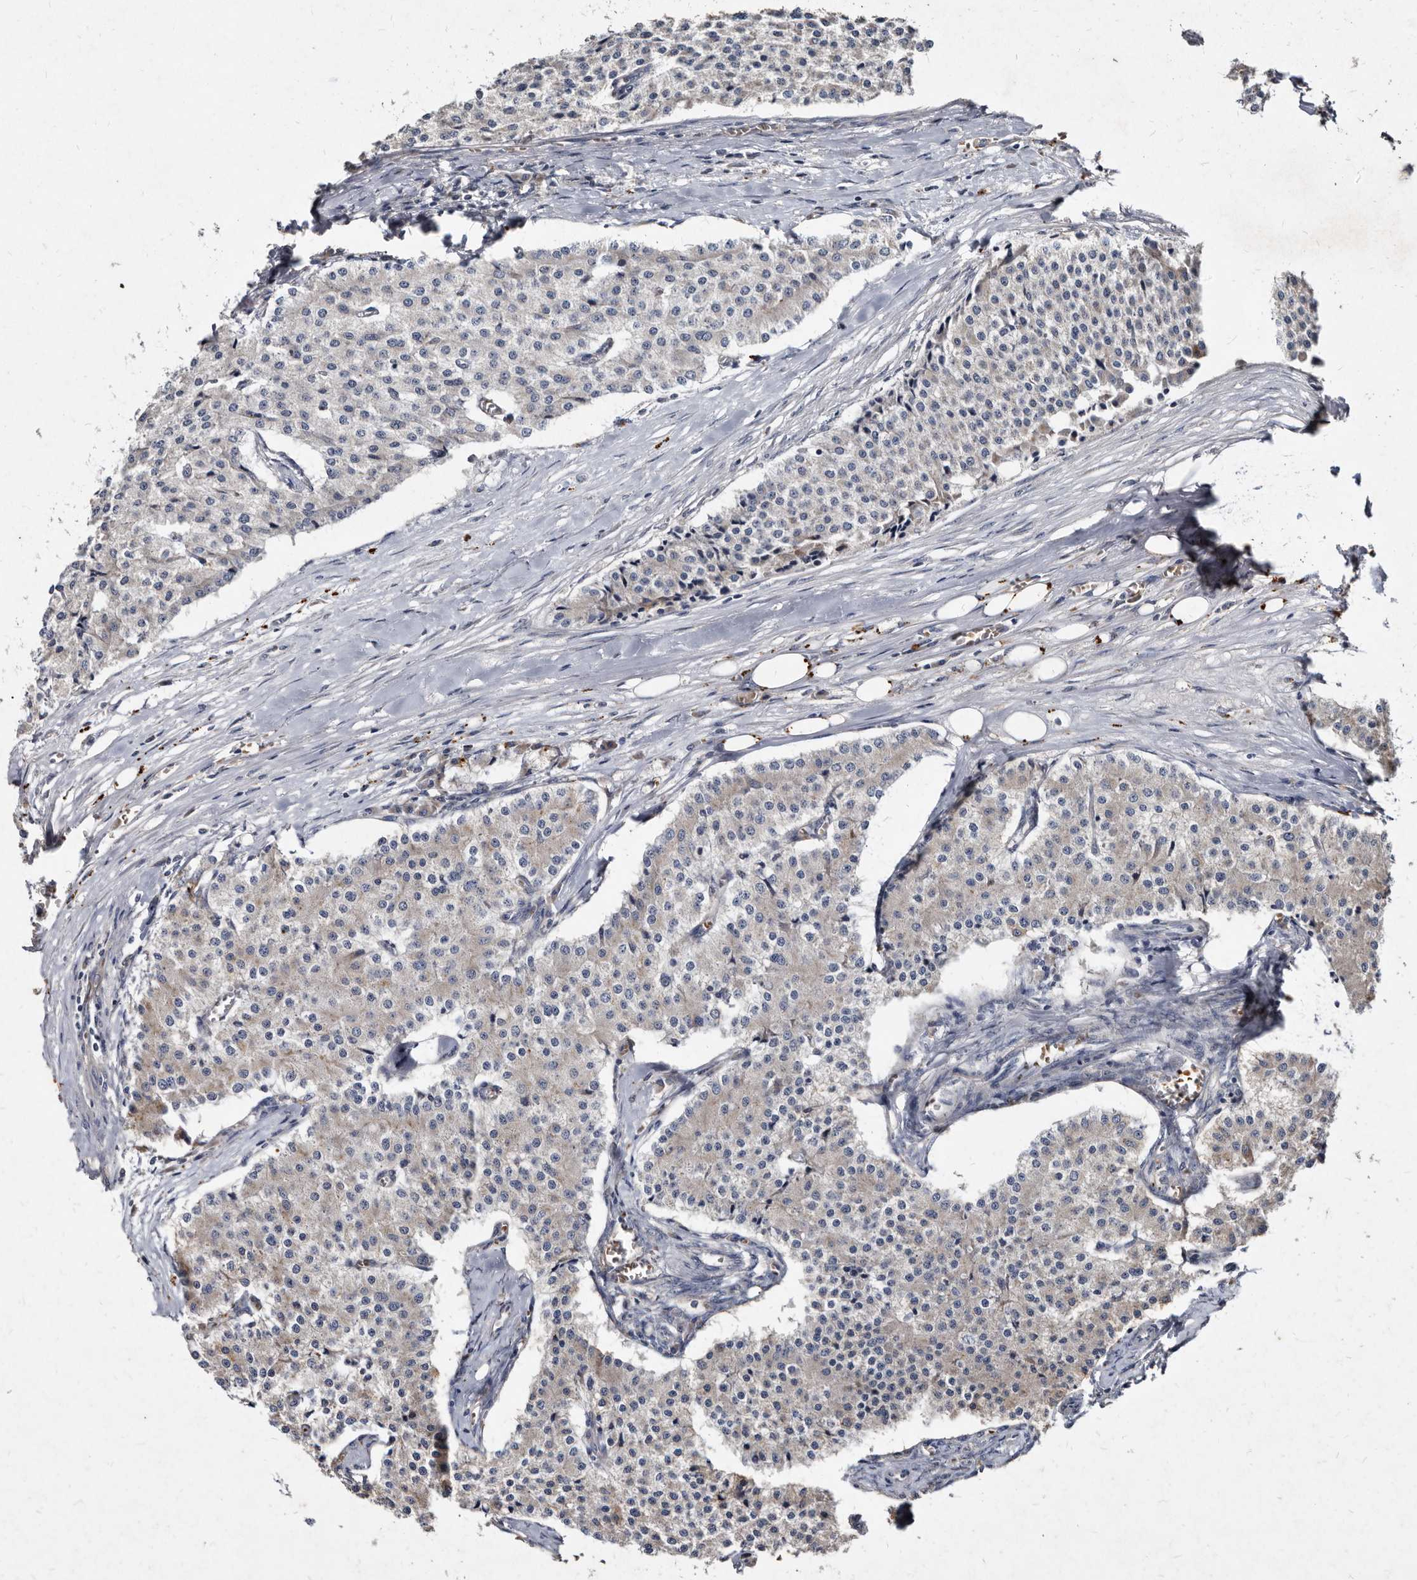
{"staining": {"intensity": "negative", "quantity": "none", "location": "none"}, "tissue": "carcinoid", "cell_type": "Tumor cells", "image_type": "cancer", "snomed": [{"axis": "morphology", "description": "Carcinoid, malignant, NOS"}, {"axis": "topography", "description": "Colon"}], "caption": "Carcinoid (malignant) stained for a protein using IHC exhibits no staining tumor cells.", "gene": "YPEL3", "patient": {"sex": "female", "age": 52}}